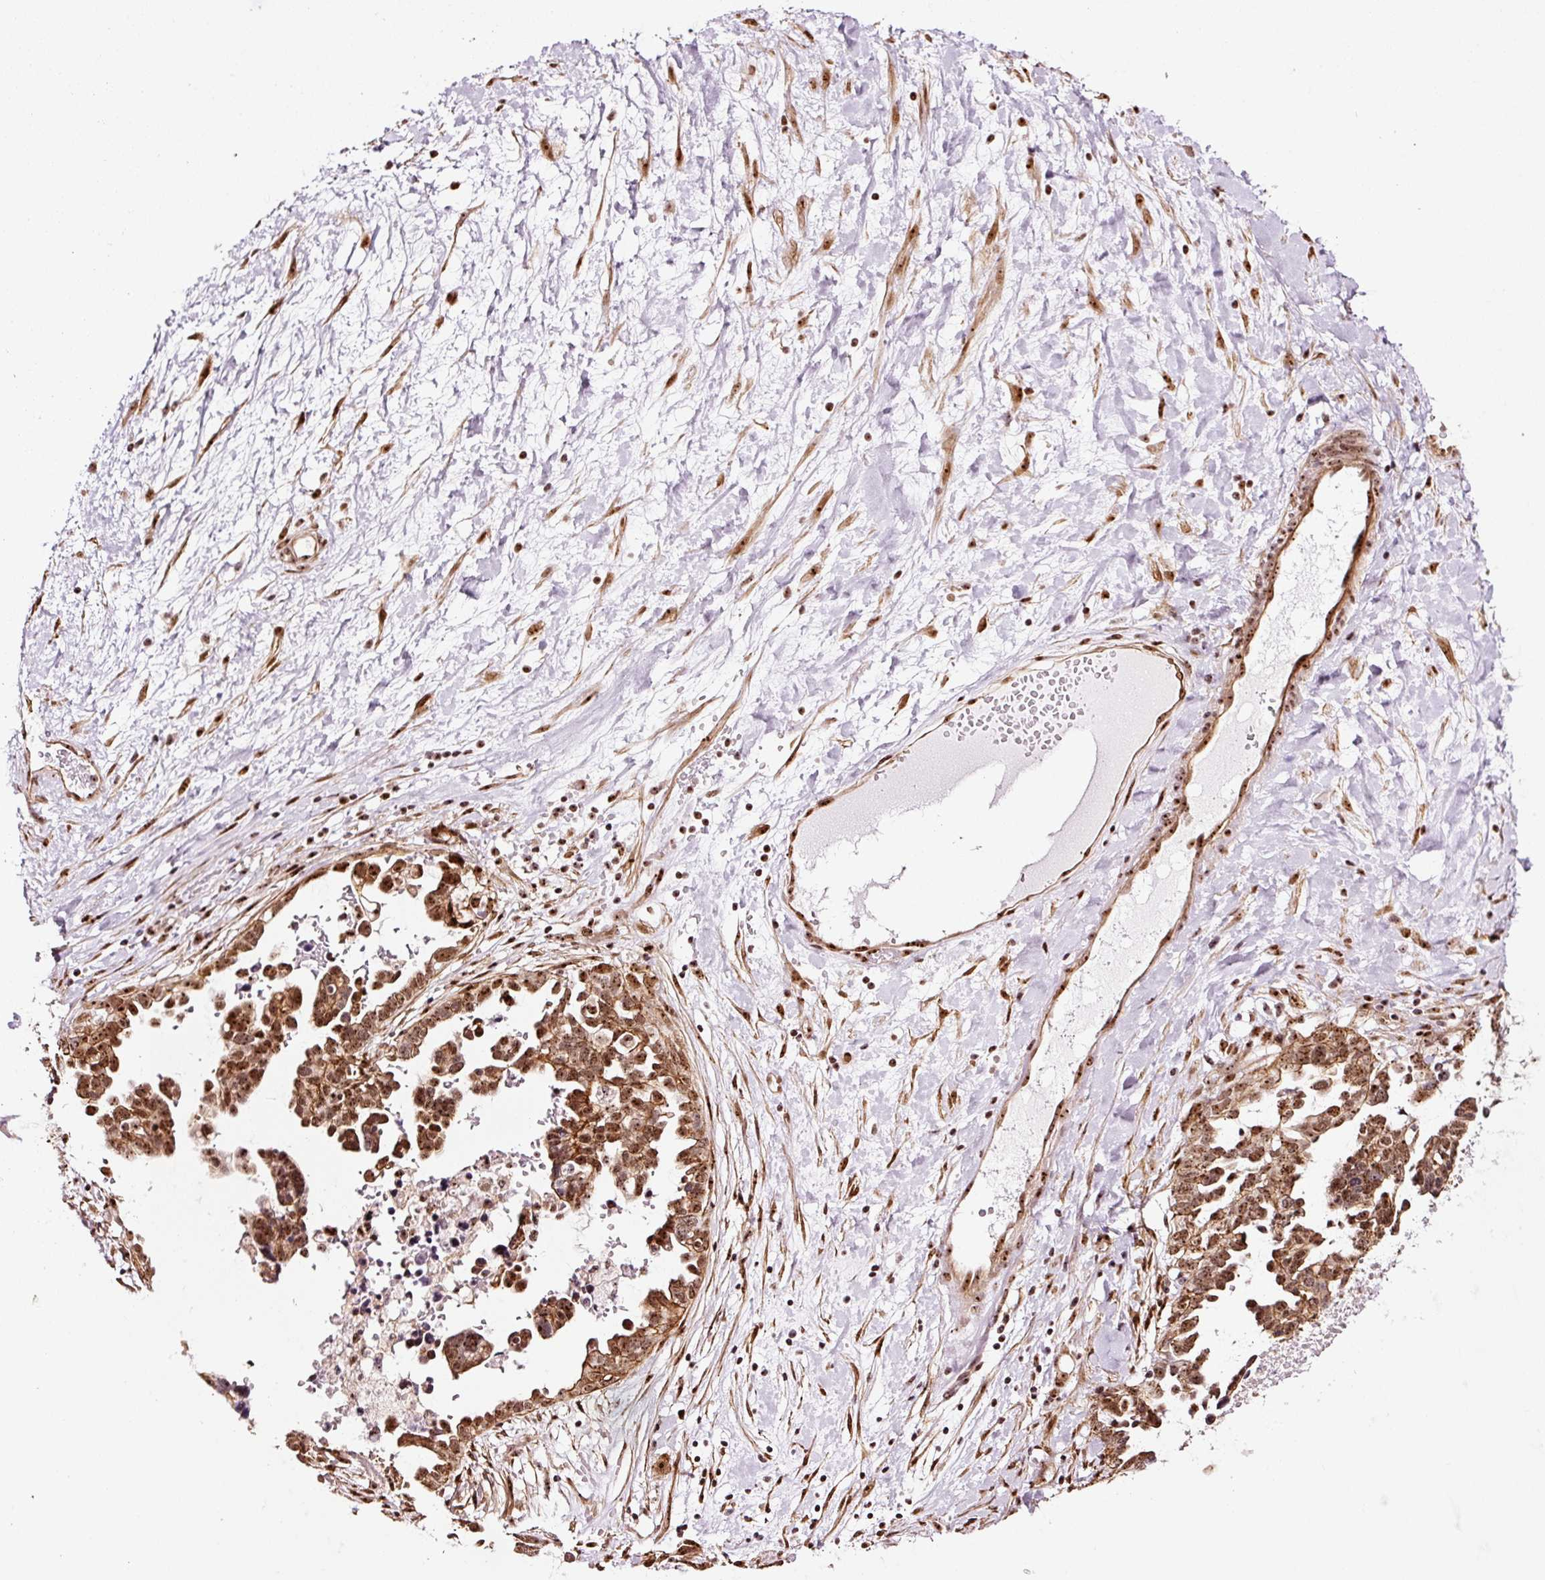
{"staining": {"intensity": "strong", "quantity": ">75%", "location": "nuclear"}, "tissue": "ovarian cancer", "cell_type": "Tumor cells", "image_type": "cancer", "snomed": [{"axis": "morphology", "description": "Cystadenocarcinoma, serous, NOS"}, {"axis": "topography", "description": "Ovary"}], "caption": "Strong nuclear expression is seen in approximately >75% of tumor cells in ovarian serous cystadenocarcinoma.", "gene": "GNL3", "patient": {"sex": "female", "age": 54}}